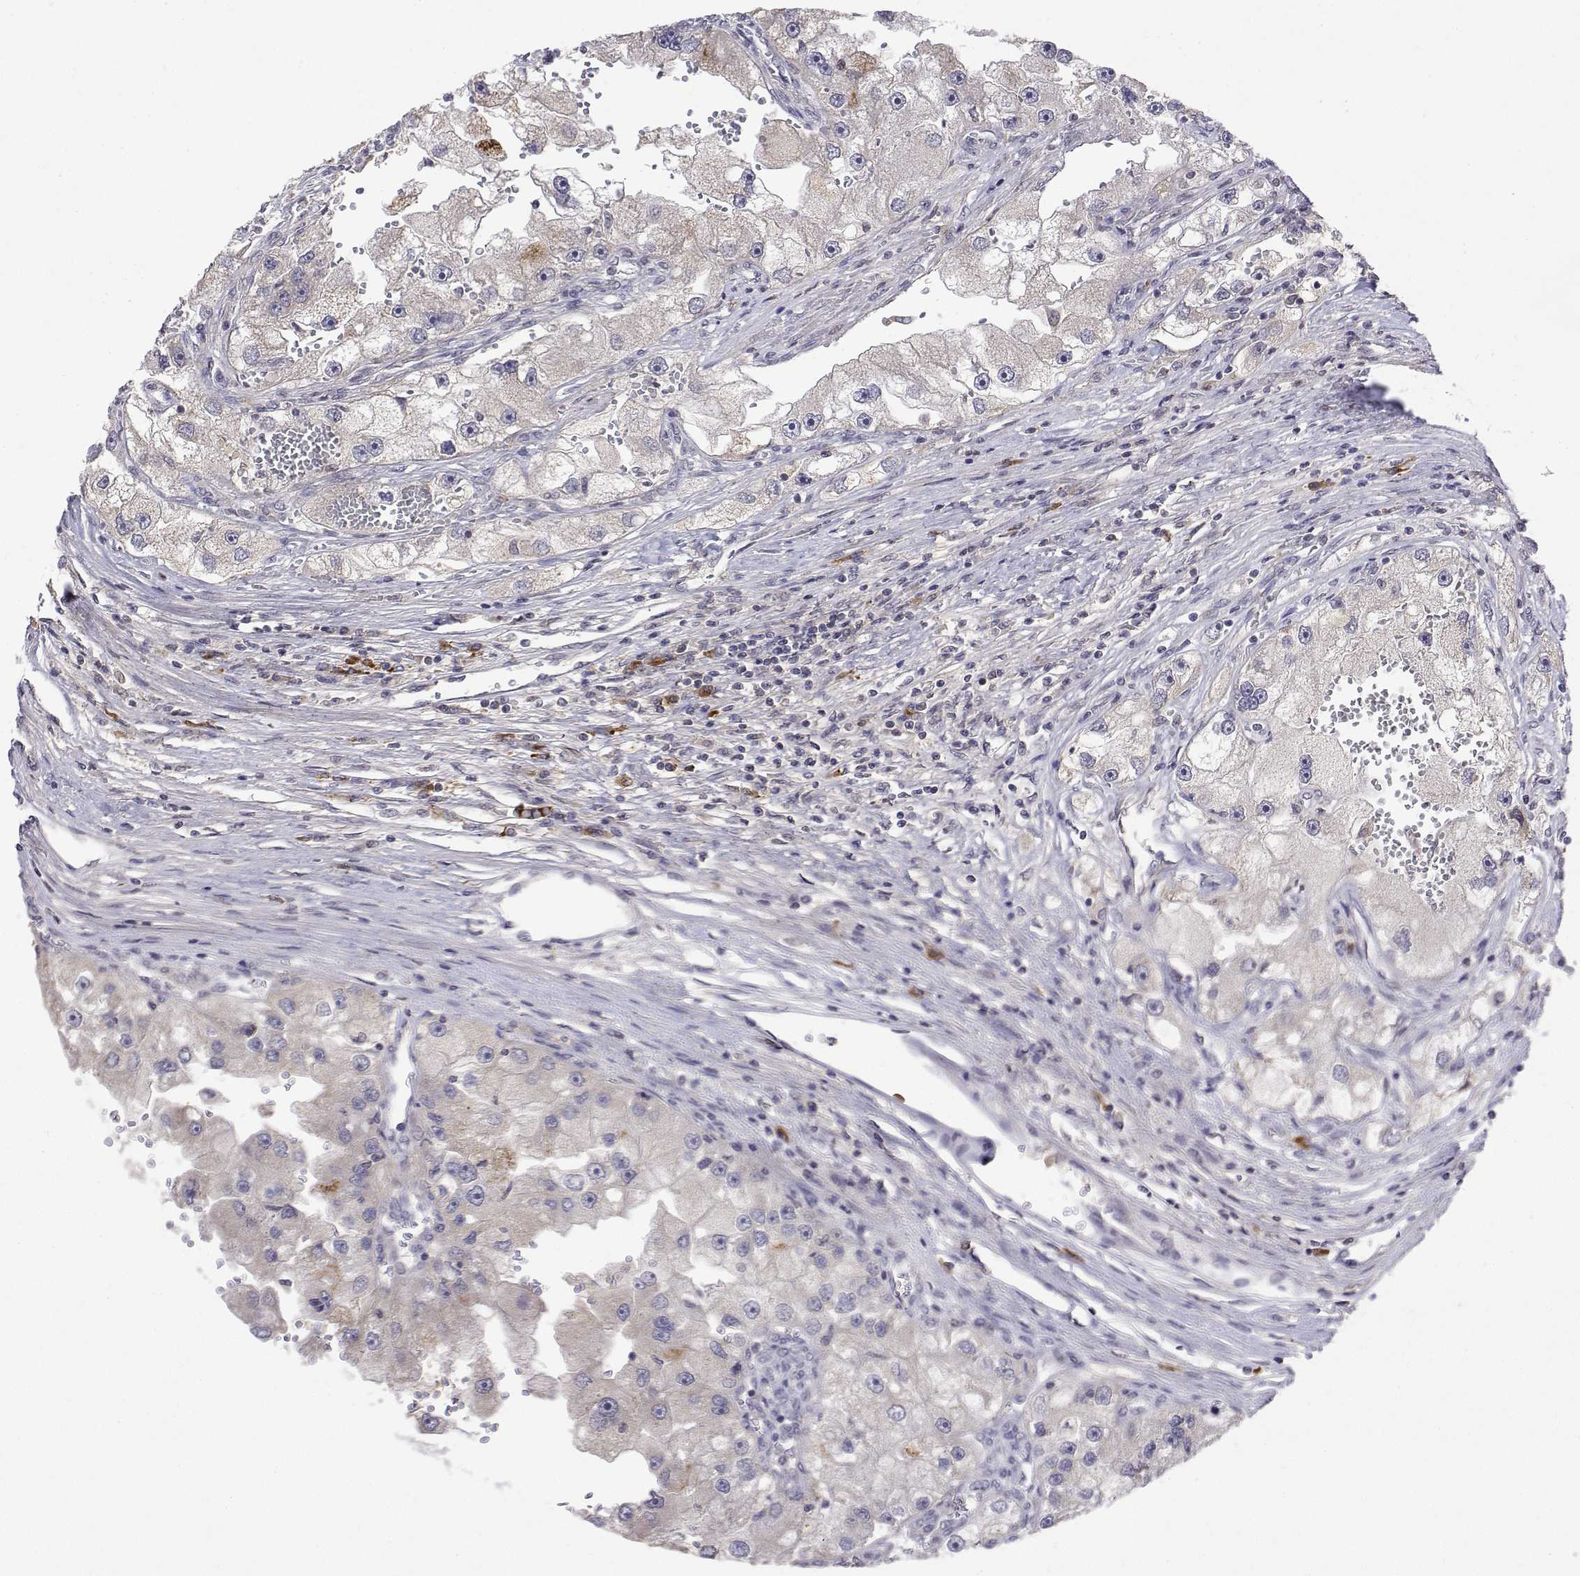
{"staining": {"intensity": "negative", "quantity": "none", "location": "none"}, "tissue": "renal cancer", "cell_type": "Tumor cells", "image_type": "cancer", "snomed": [{"axis": "morphology", "description": "Adenocarcinoma, NOS"}, {"axis": "topography", "description": "Kidney"}], "caption": "The IHC histopathology image has no significant positivity in tumor cells of renal cancer tissue. Nuclei are stained in blue.", "gene": "IGFBP4", "patient": {"sex": "male", "age": 63}}